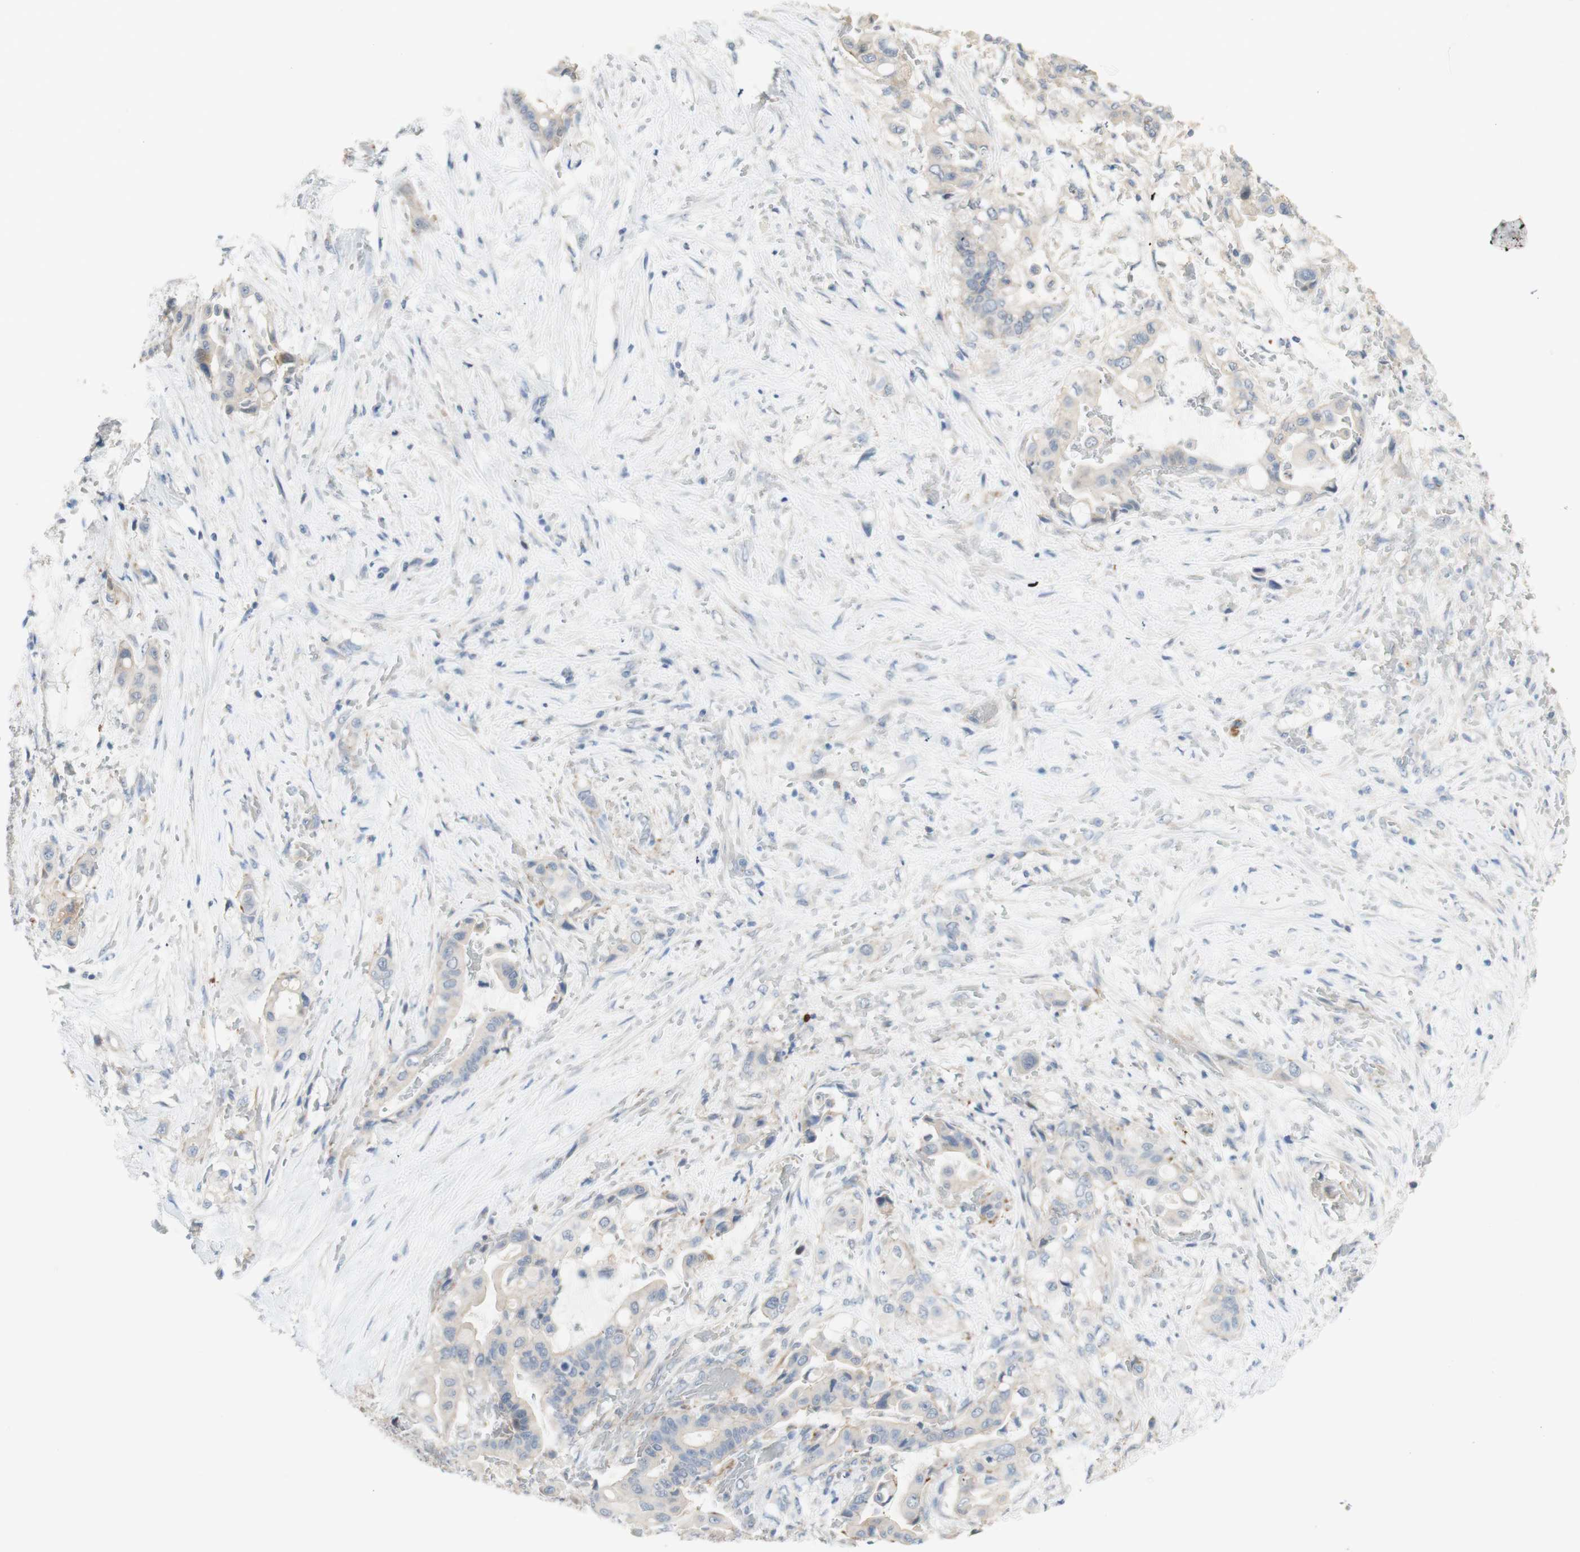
{"staining": {"intensity": "negative", "quantity": "none", "location": "none"}, "tissue": "liver cancer", "cell_type": "Tumor cells", "image_type": "cancer", "snomed": [{"axis": "morphology", "description": "Cholangiocarcinoma"}, {"axis": "topography", "description": "Liver"}], "caption": "Immunohistochemistry micrograph of neoplastic tissue: human liver cancer stained with DAB (3,3'-diaminobenzidine) reveals no significant protein expression in tumor cells.", "gene": "MANEA", "patient": {"sex": "female", "age": 61}}